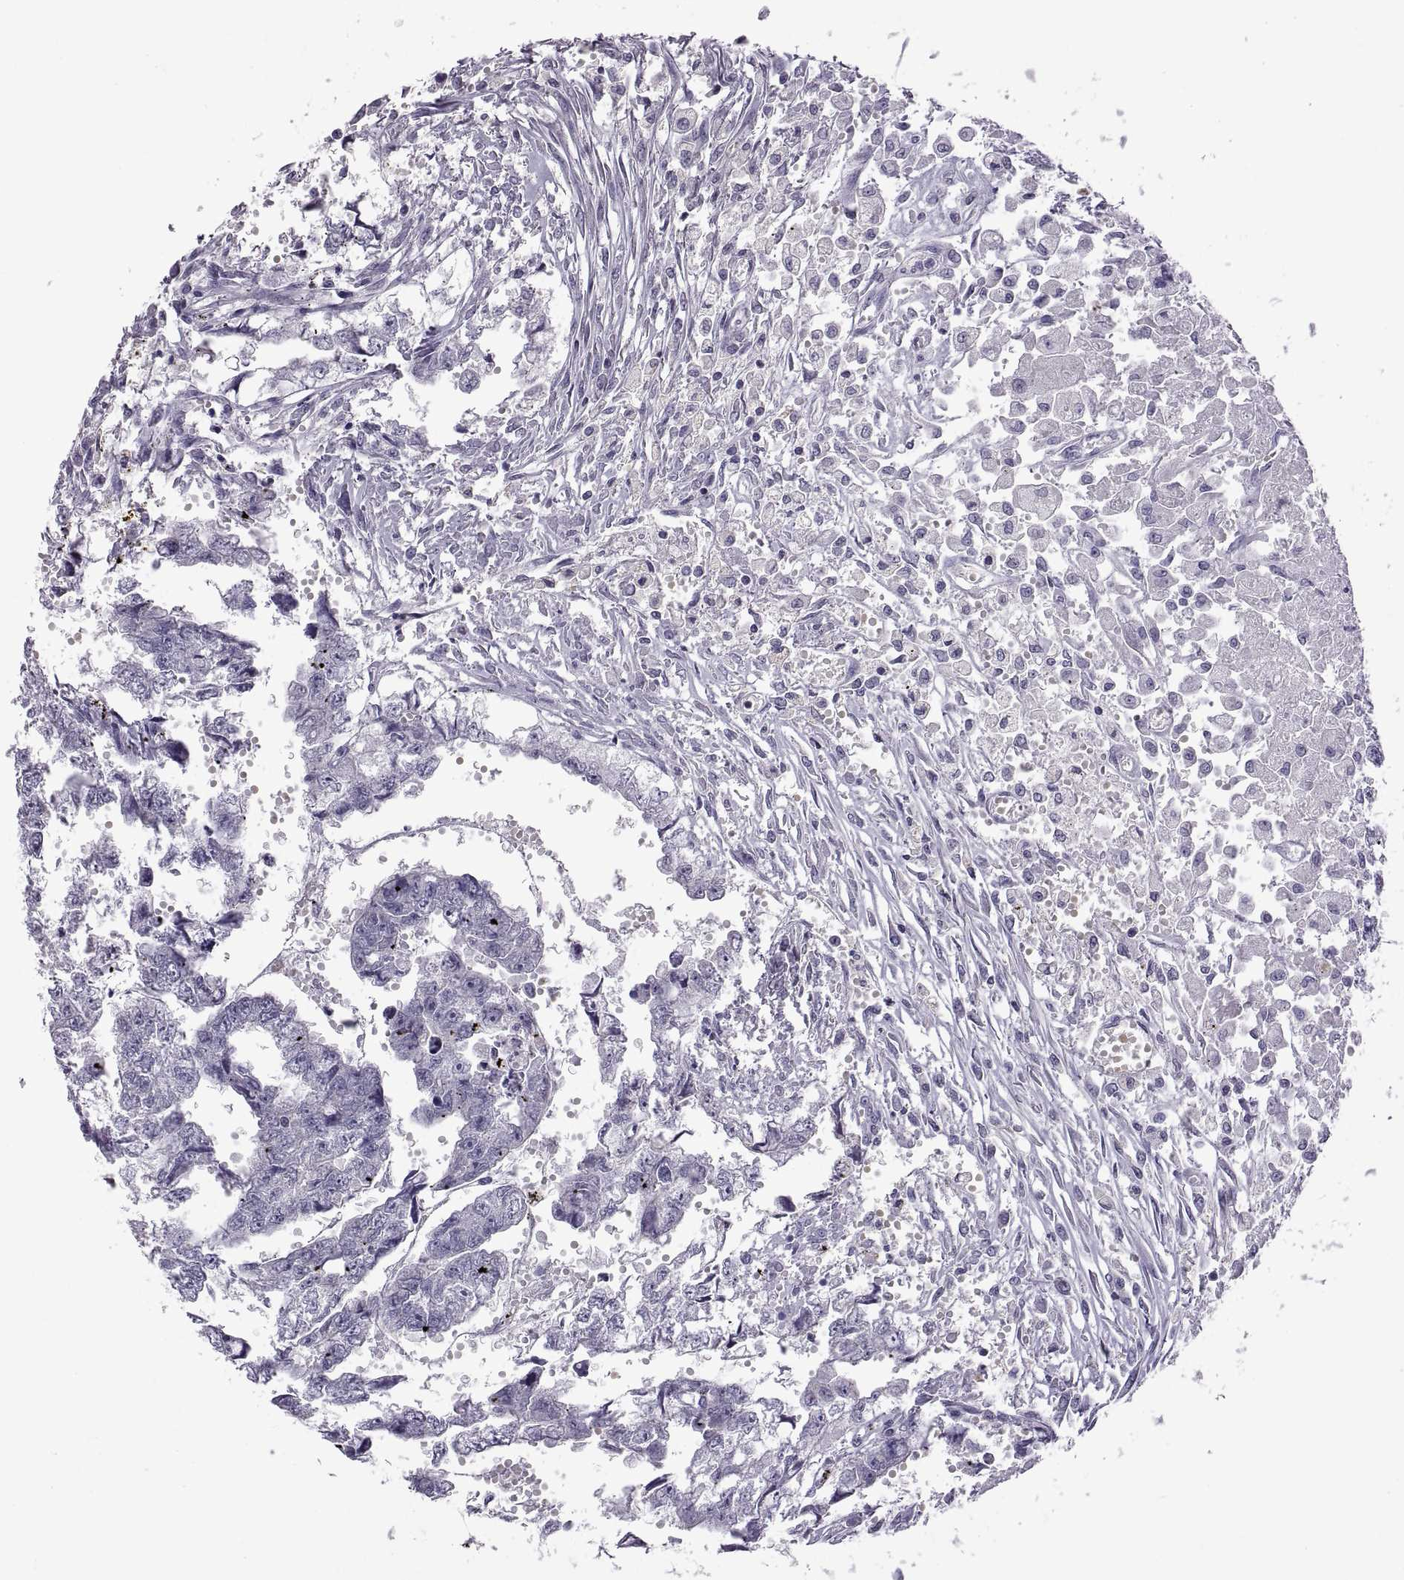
{"staining": {"intensity": "negative", "quantity": "none", "location": "none"}, "tissue": "testis cancer", "cell_type": "Tumor cells", "image_type": "cancer", "snomed": [{"axis": "morphology", "description": "Carcinoma, Embryonal, NOS"}, {"axis": "morphology", "description": "Teratoma, malignant, NOS"}, {"axis": "topography", "description": "Testis"}], "caption": "A high-resolution photomicrograph shows IHC staining of testis cancer (teratoma (malignant)), which shows no significant staining in tumor cells.", "gene": "RDM1", "patient": {"sex": "male", "age": 44}}